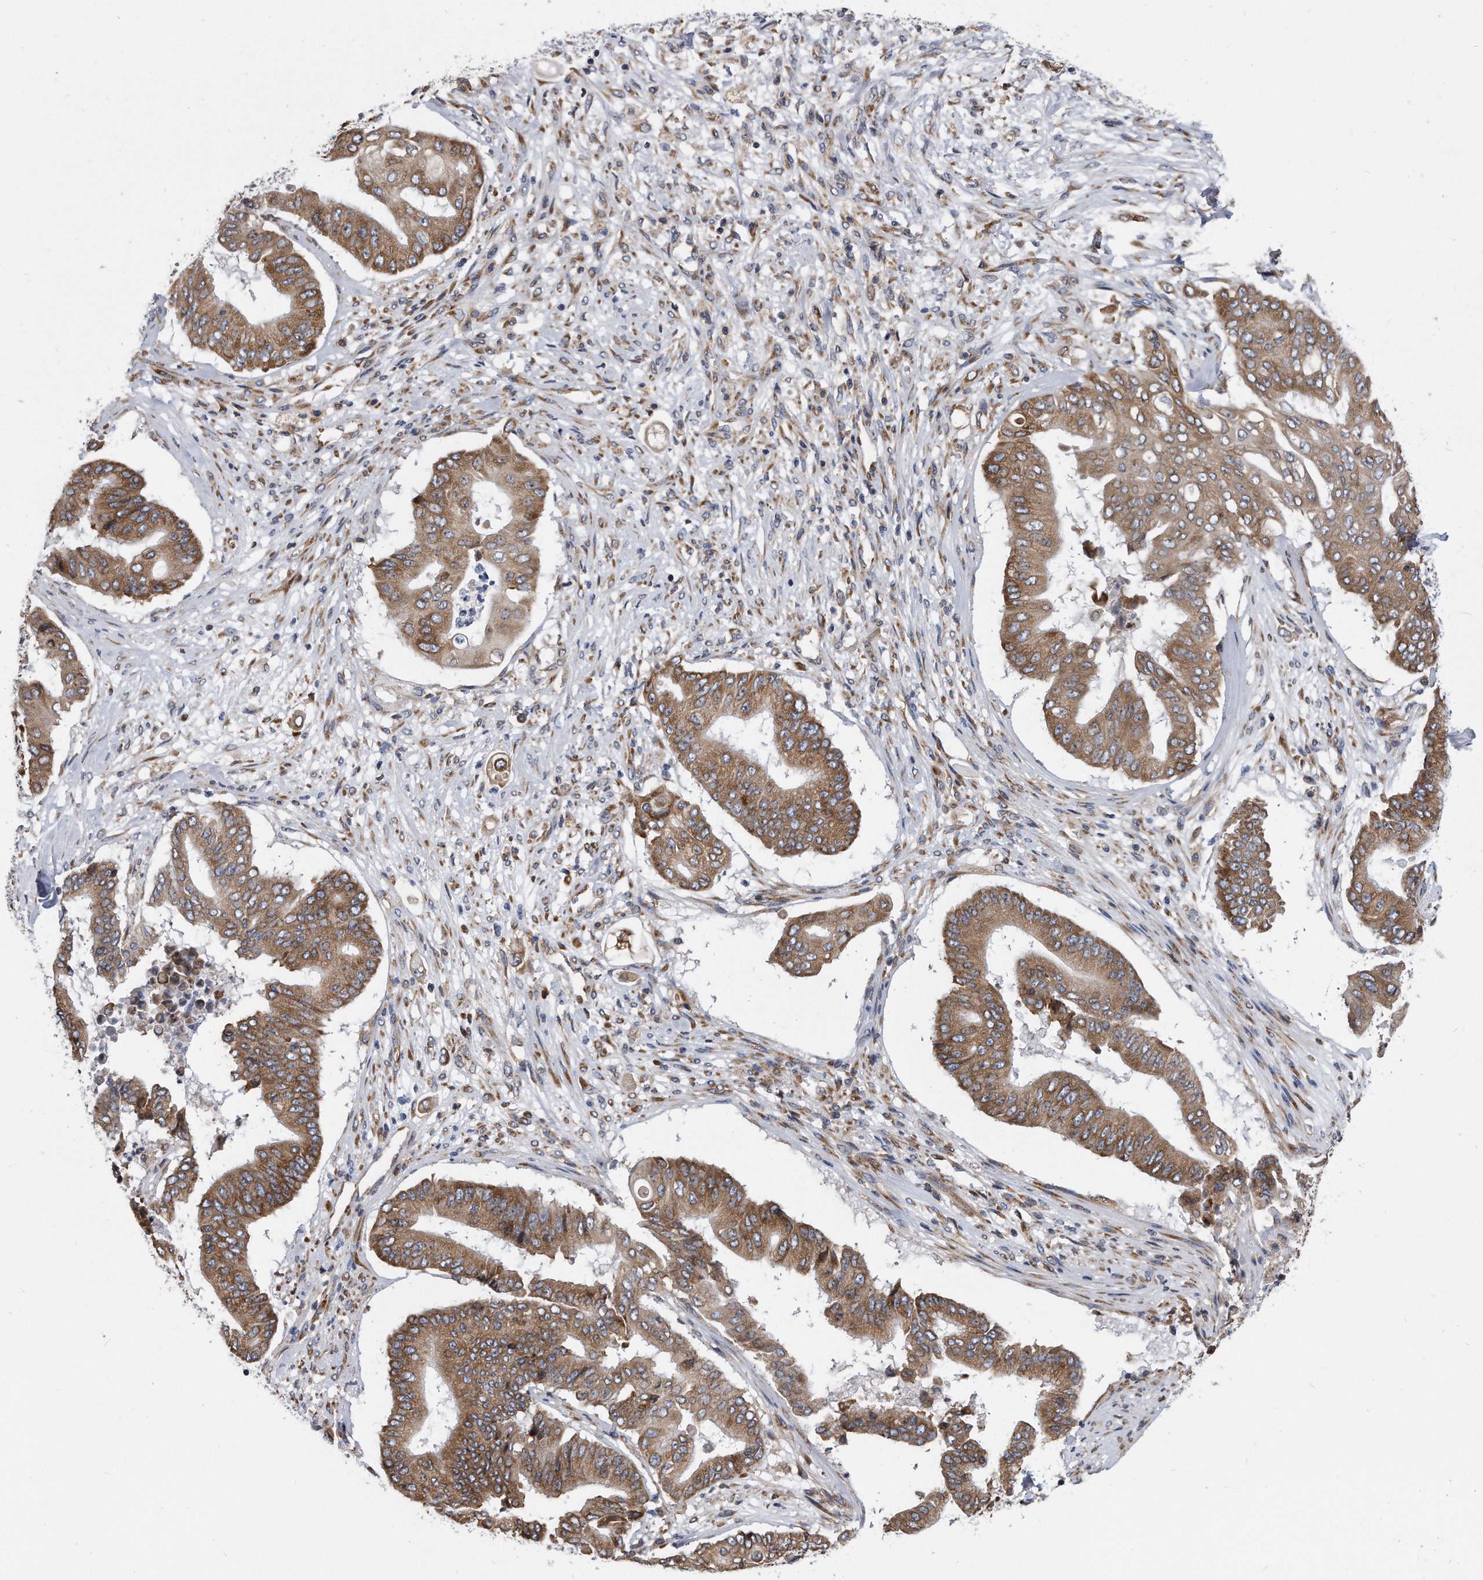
{"staining": {"intensity": "moderate", "quantity": ">75%", "location": "cytoplasmic/membranous"}, "tissue": "pancreatic cancer", "cell_type": "Tumor cells", "image_type": "cancer", "snomed": [{"axis": "morphology", "description": "Adenocarcinoma, NOS"}, {"axis": "topography", "description": "Pancreas"}], "caption": "Human pancreatic cancer stained with a protein marker displays moderate staining in tumor cells.", "gene": "CCDC47", "patient": {"sex": "female", "age": 77}}